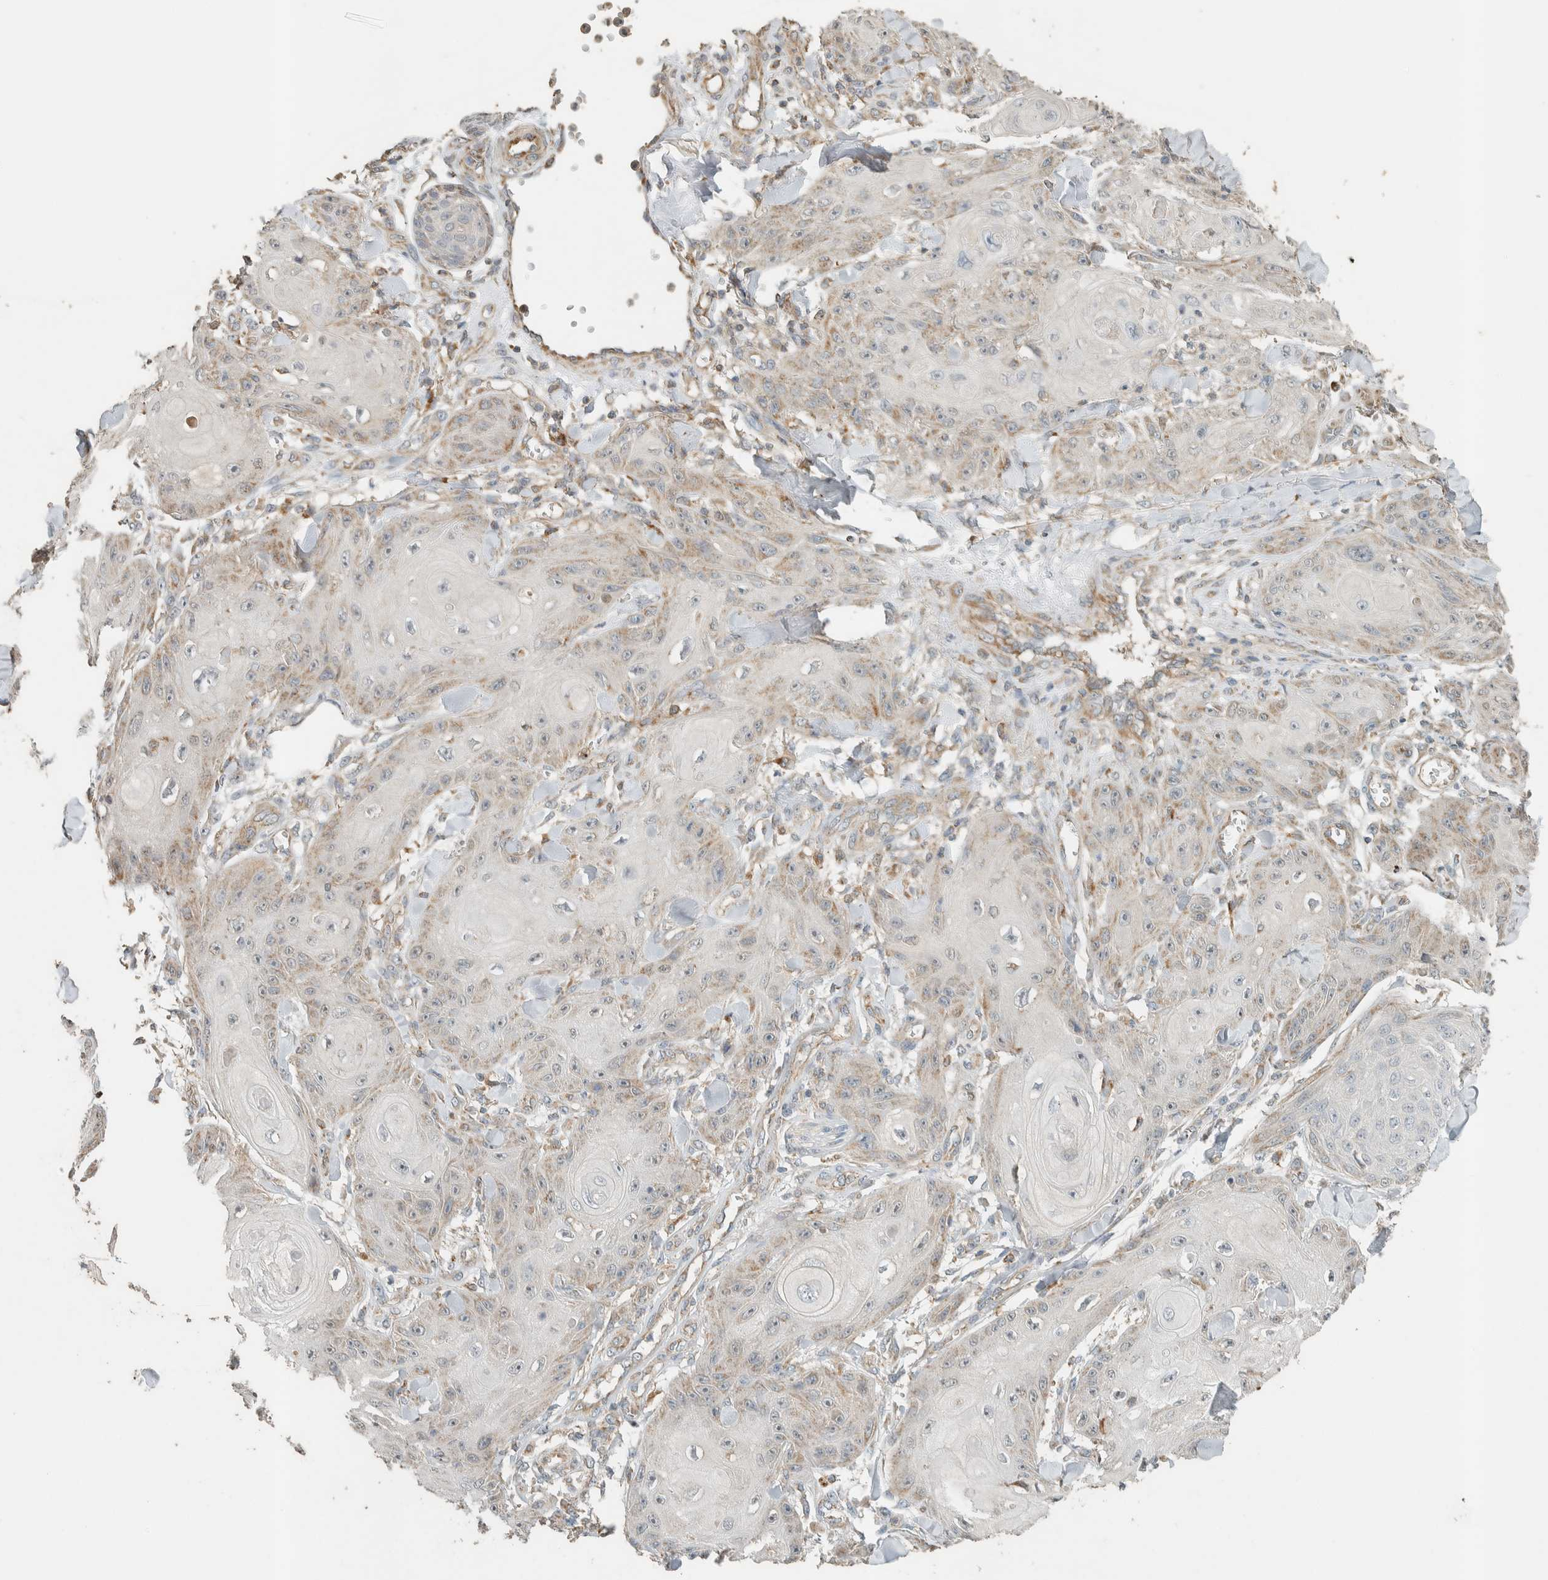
{"staining": {"intensity": "weak", "quantity": "25%-75%", "location": "cytoplasmic/membranous"}, "tissue": "skin cancer", "cell_type": "Tumor cells", "image_type": "cancer", "snomed": [{"axis": "morphology", "description": "Squamous cell carcinoma, NOS"}, {"axis": "topography", "description": "Skin"}], "caption": "Approximately 25%-75% of tumor cells in human skin squamous cell carcinoma show weak cytoplasmic/membranous protein expression as visualized by brown immunohistochemical staining.", "gene": "PDE7B", "patient": {"sex": "male", "age": 74}}